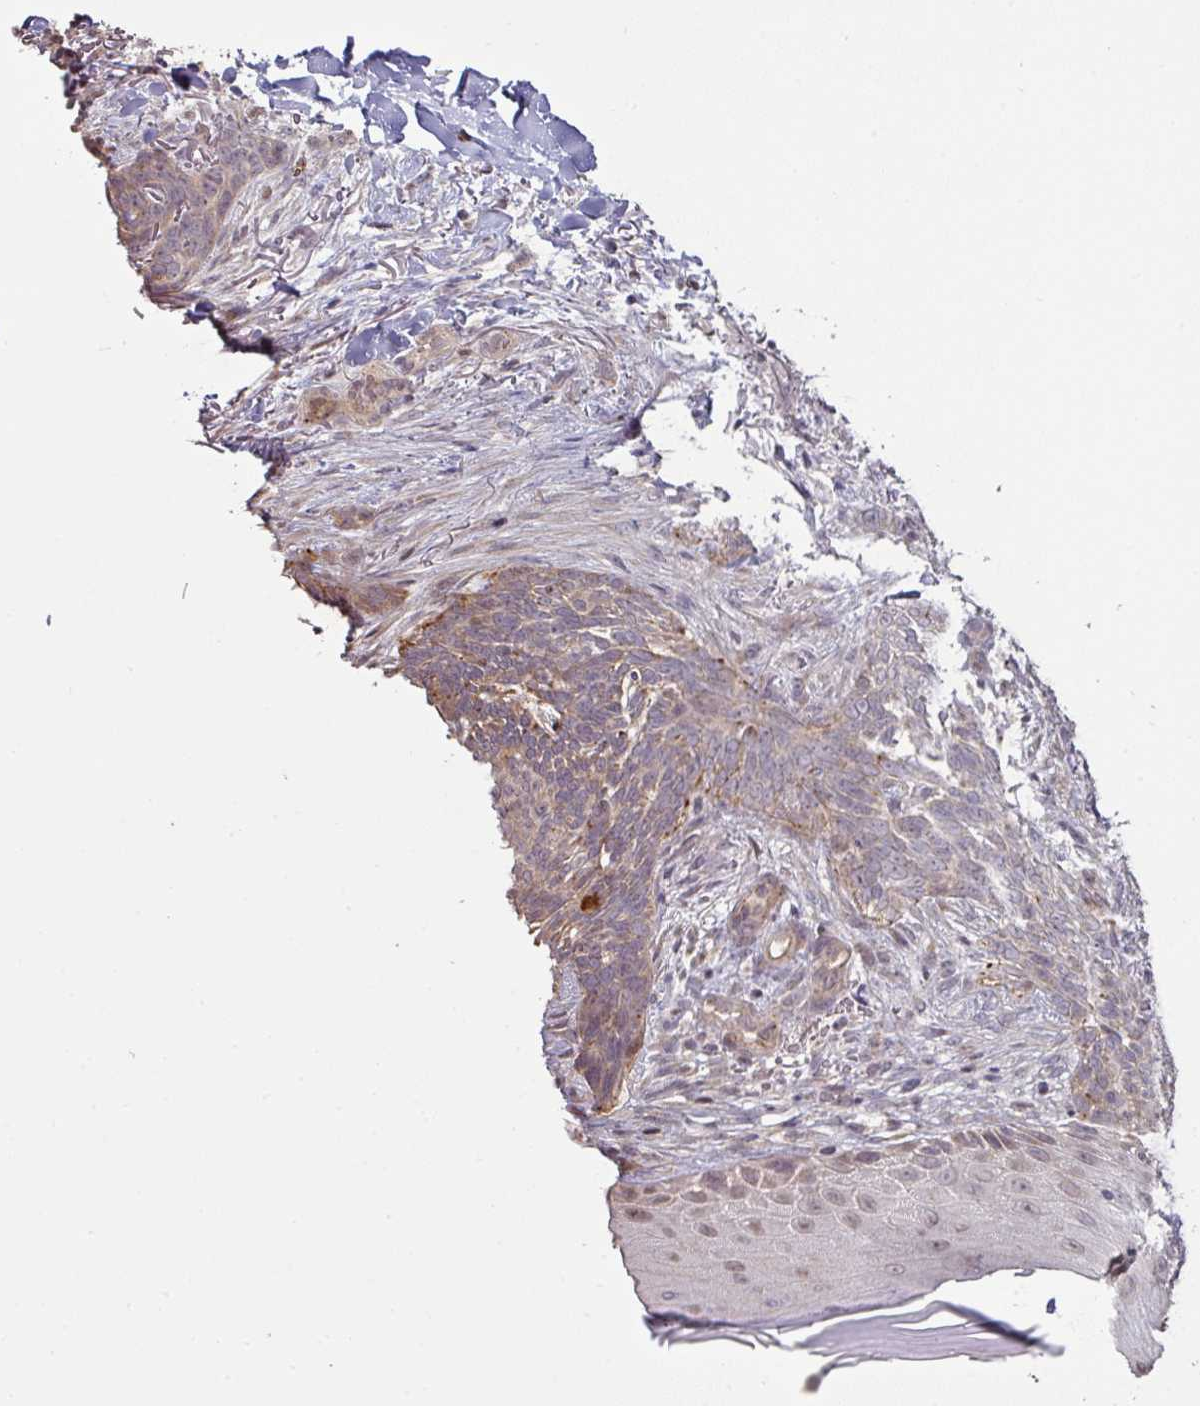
{"staining": {"intensity": "weak", "quantity": "25%-75%", "location": "cytoplasmic/membranous"}, "tissue": "skin cancer", "cell_type": "Tumor cells", "image_type": "cancer", "snomed": [{"axis": "morphology", "description": "Normal tissue, NOS"}, {"axis": "morphology", "description": "Basal cell carcinoma"}, {"axis": "topography", "description": "Skin"}], "caption": "DAB (3,3'-diaminobenzidine) immunohistochemical staining of human skin cancer (basal cell carcinoma) displays weak cytoplasmic/membranous protein expression in approximately 25%-75% of tumor cells. The protein of interest is stained brown, and the nuclei are stained in blue (DAB IHC with brightfield microscopy, high magnification).", "gene": "CXCR5", "patient": {"sex": "female", "age": 67}}